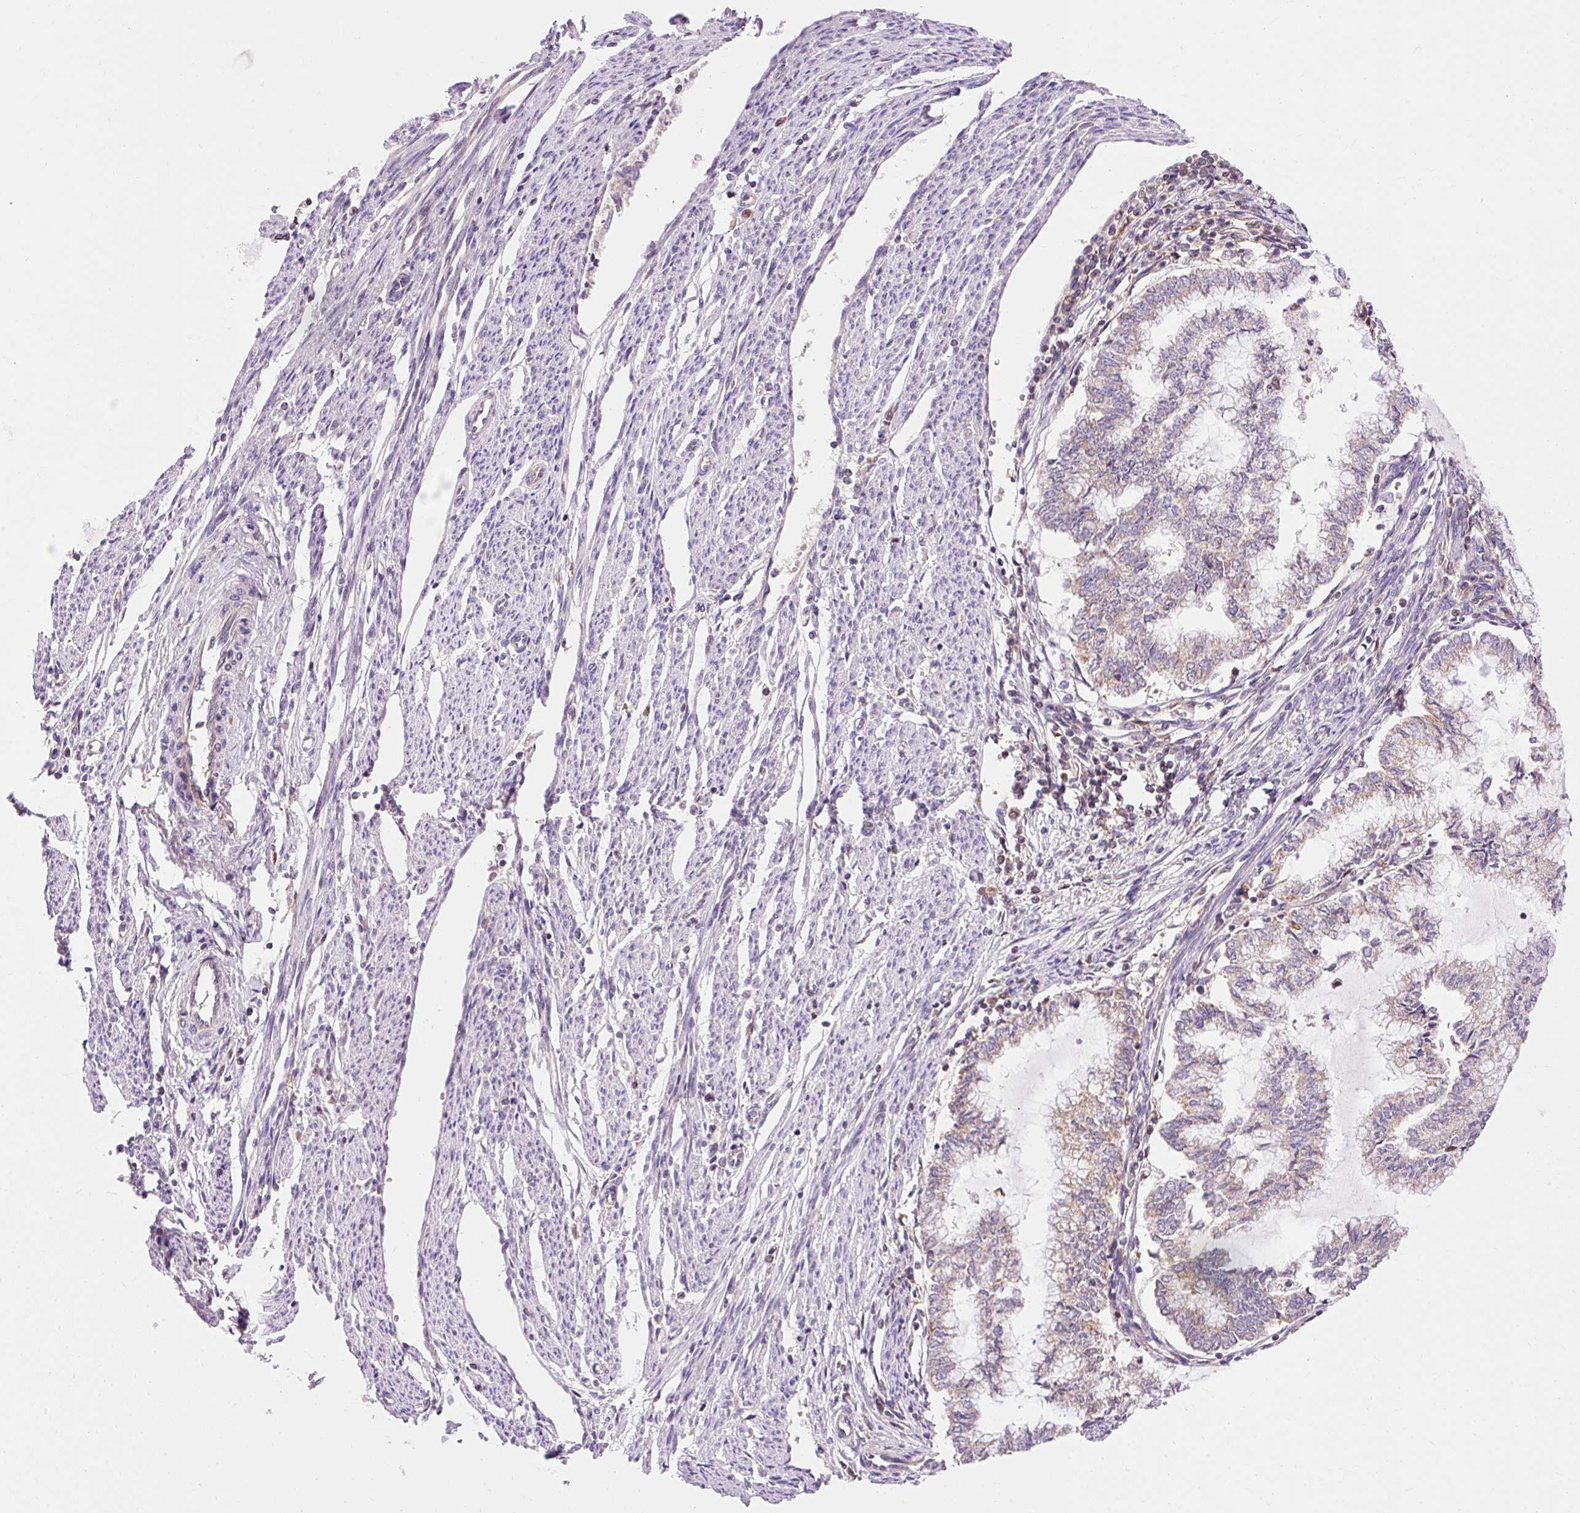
{"staining": {"intensity": "weak", "quantity": "25%-75%", "location": "cytoplasmic/membranous"}, "tissue": "endometrial cancer", "cell_type": "Tumor cells", "image_type": "cancer", "snomed": [{"axis": "morphology", "description": "Adenocarcinoma, NOS"}, {"axis": "topography", "description": "Endometrium"}], "caption": "Approximately 25%-75% of tumor cells in endometrial cancer display weak cytoplasmic/membranous protein expression as visualized by brown immunohistochemical staining.", "gene": "IMMT", "patient": {"sex": "female", "age": 79}}